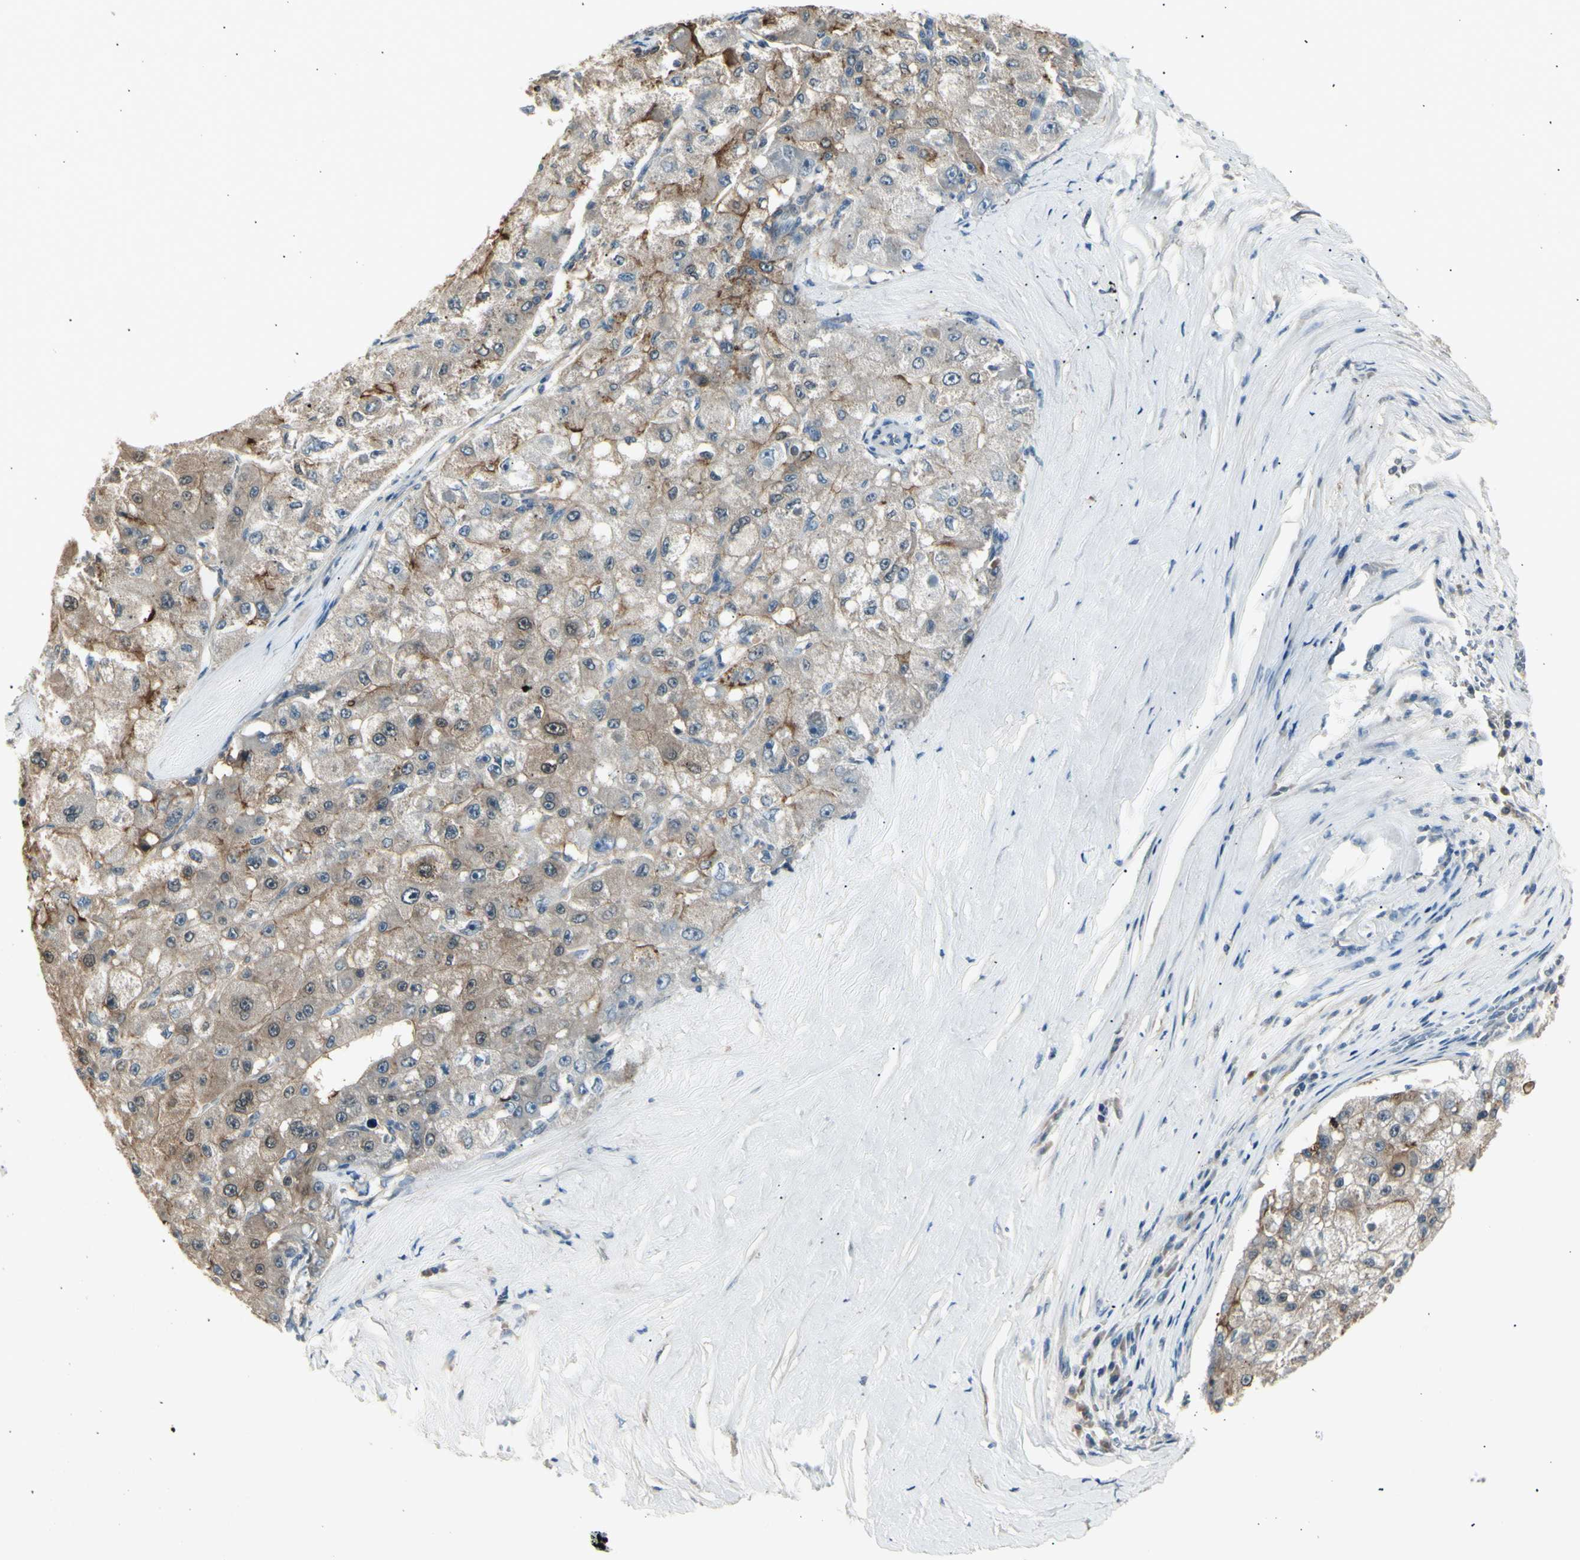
{"staining": {"intensity": "weak", "quantity": ">75%", "location": "cytoplasmic/membranous"}, "tissue": "liver cancer", "cell_type": "Tumor cells", "image_type": "cancer", "snomed": [{"axis": "morphology", "description": "Carcinoma, Hepatocellular, NOS"}, {"axis": "topography", "description": "Liver"}], "caption": "DAB (3,3'-diaminobenzidine) immunohistochemical staining of liver cancer exhibits weak cytoplasmic/membranous protein expression in about >75% of tumor cells.", "gene": "LHPP", "patient": {"sex": "male", "age": 80}}